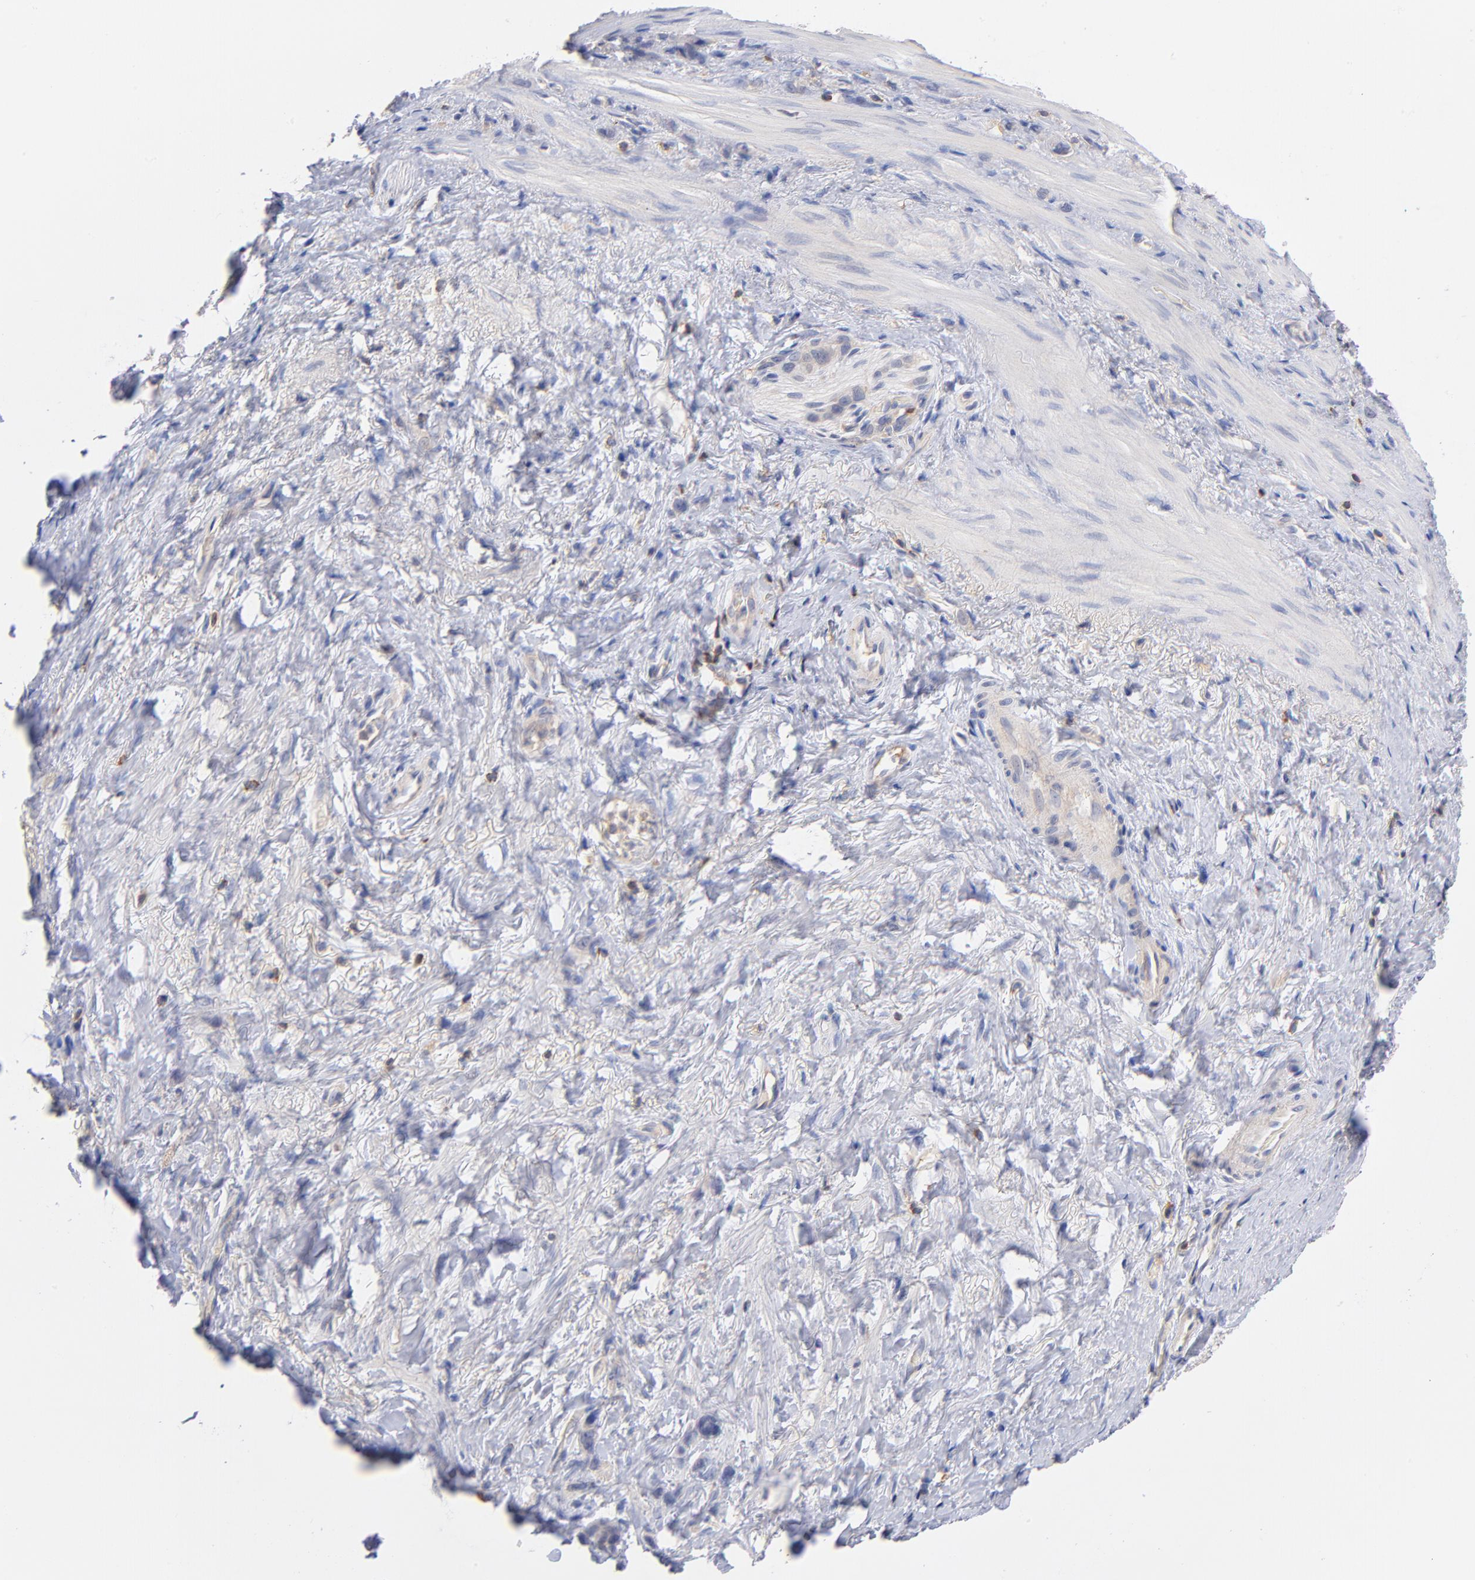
{"staining": {"intensity": "negative", "quantity": "none", "location": "none"}, "tissue": "stomach cancer", "cell_type": "Tumor cells", "image_type": "cancer", "snomed": [{"axis": "morphology", "description": "Normal tissue, NOS"}, {"axis": "morphology", "description": "Adenocarcinoma, NOS"}, {"axis": "morphology", "description": "Adenocarcinoma, High grade"}, {"axis": "topography", "description": "Stomach, upper"}, {"axis": "topography", "description": "Stomach"}], "caption": "Micrograph shows no significant protein positivity in tumor cells of adenocarcinoma (stomach).", "gene": "KREMEN2", "patient": {"sex": "female", "age": 65}}